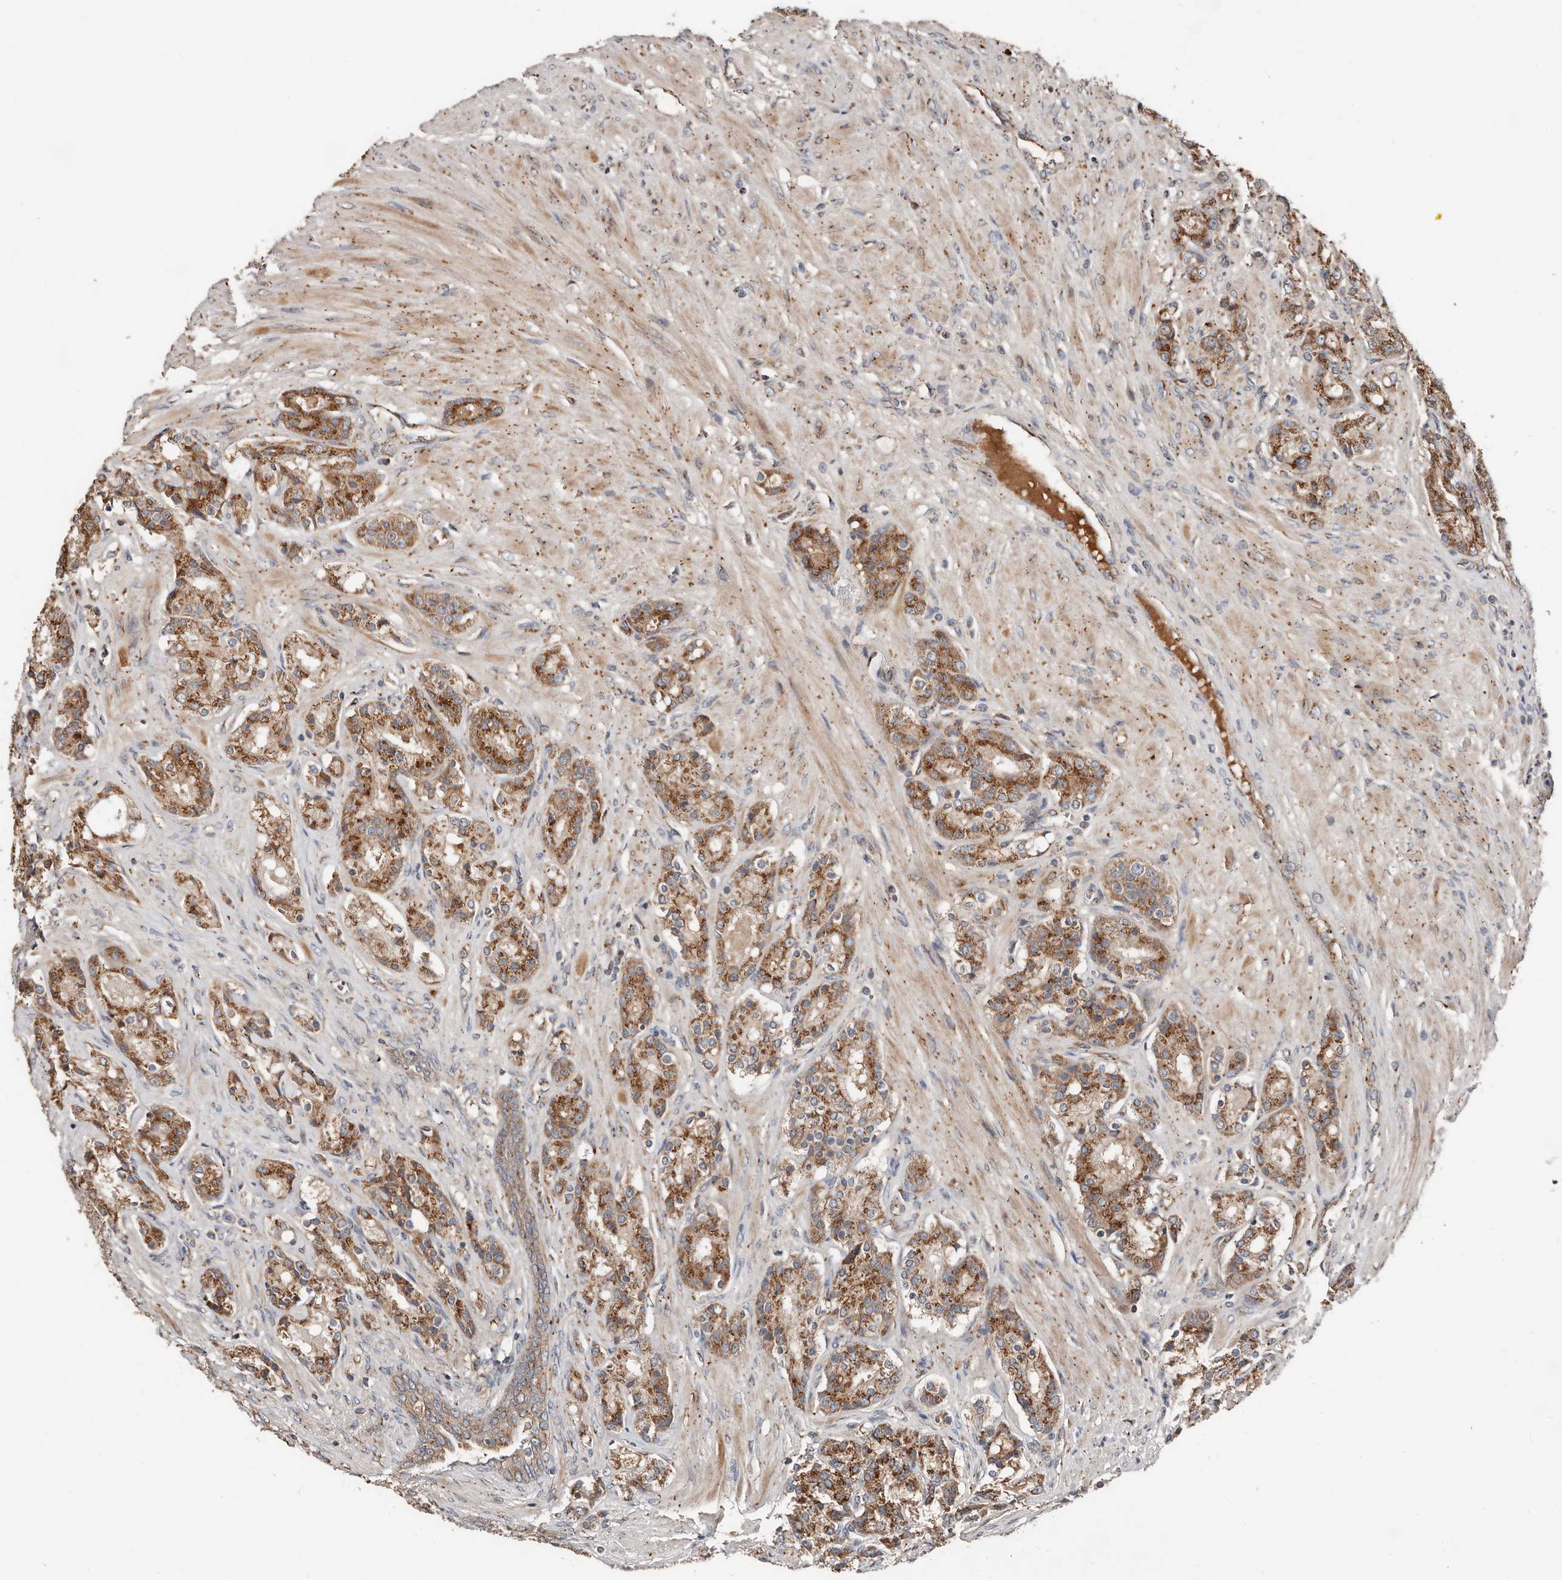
{"staining": {"intensity": "strong", "quantity": ">75%", "location": "cytoplasmic/membranous"}, "tissue": "prostate cancer", "cell_type": "Tumor cells", "image_type": "cancer", "snomed": [{"axis": "morphology", "description": "Adenocarcinoma, High grade"}, {"axis": "topography", "description": "Prostate"}], "caption": "Immunohistochemistry (IHC) photomicrograph of neoplastic tissue: human prostate high-grade adenocarcinoma stained using immunohistochemistry (IHC) displays high levels of strong protein expression localized specifically in the cytoplasmic/membranous of tumor cells, appearing as a cytoplasmic/membranous brown color.", "gene": "COG1", "patient": {"sex": "male", "age": 60}}